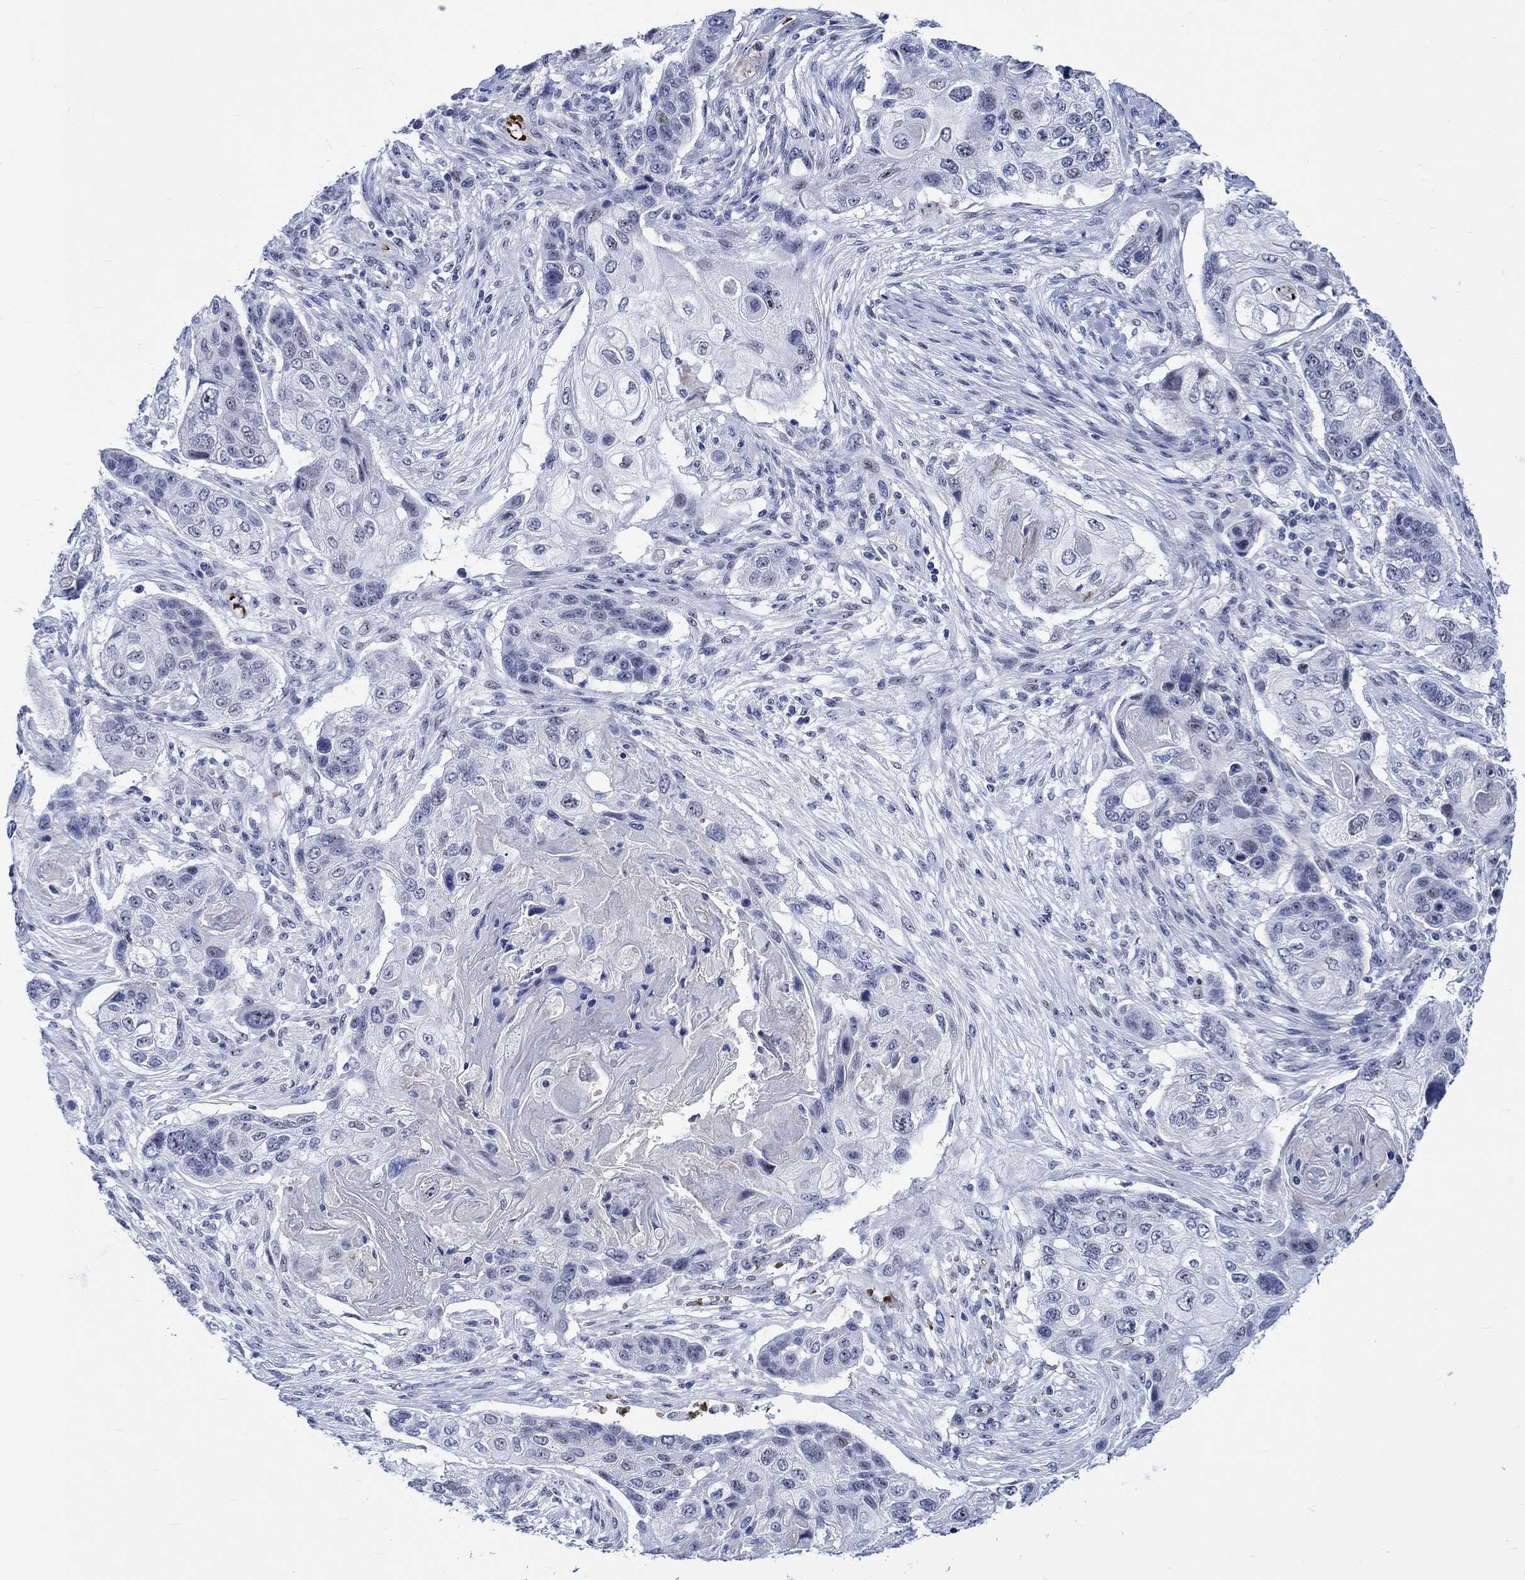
{"staining": {"intensity": "negative", "quantity": "none", "location": "none"}, "tissue": "lung cancer", "cell_type": "Tumor cells", "image_type": "cancer", "snomed": [{"axis": "morphology", "description": "Normal tissue, NOS"}, {"axis": "morphology", "description": "Squamous cell carcinoma, NOS"}, {"axis": "topography", "description": "Bronchus"}, {"axis": "topography", "description": "Lung"}], "caption": "Histopathology image shows no protein staining in tumor cells of lung cancer (squamous cell carcinoma) tissue.", "gene": "ZNF446", "patient": {"sex": "male", "age": 69}}